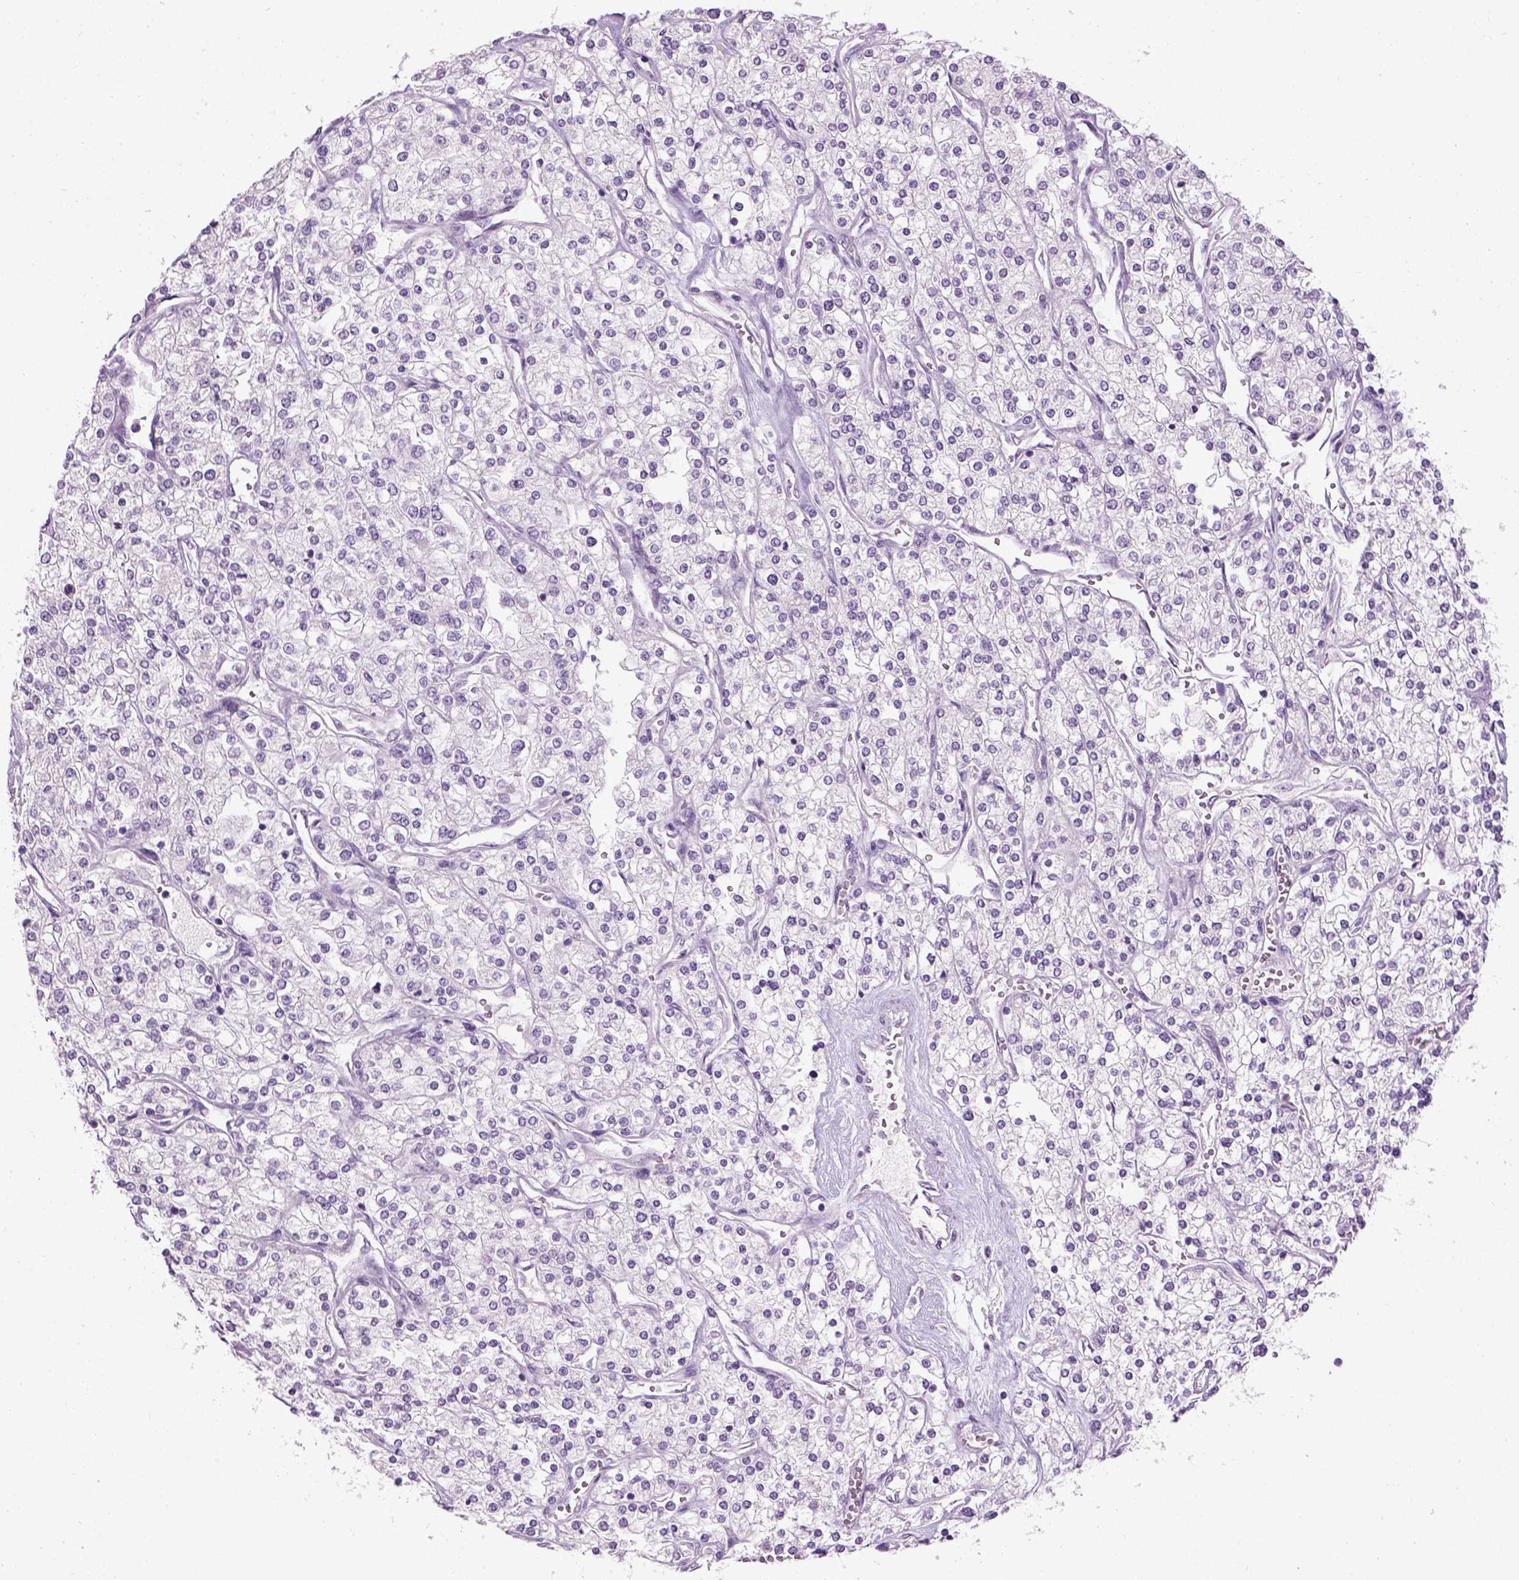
{"staining": {"intensity": "negative", "quantity": "none", "location": "none"}, "tissue": "renal cancer", "cell_type": "Tumor cells", "image_type": "cancer", "snomed": [{"axis": "morphology", "description": "Adenocarcinoma, NOS"}, {"axis": "topography", "description": "Kidney"}], "caption": "The histopathology image reveals no significant staining in tumor cells of adenocarcinoma (renal).", "gene": "GABRB2", "patient": {"sex": "male", "age": 80}}